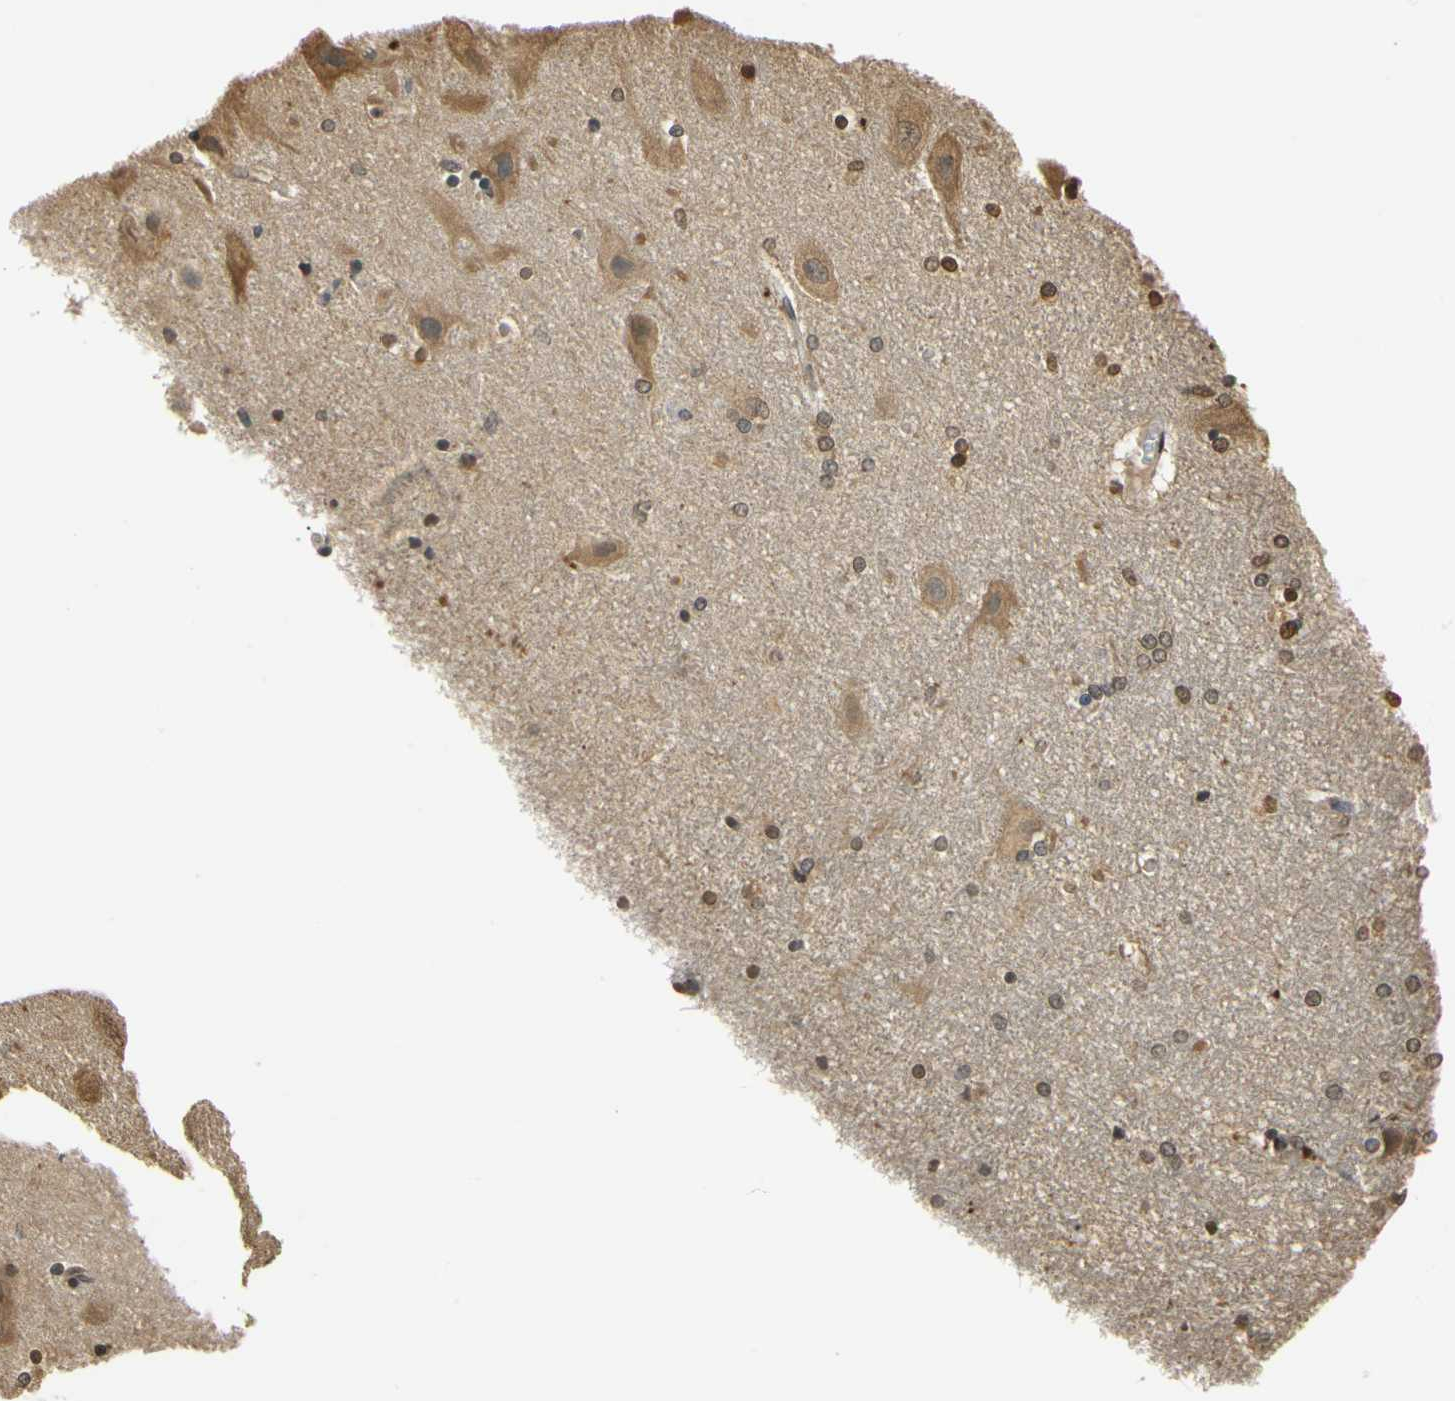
{"staining": {"intensity": "strong", "quantity": ">75%", "location": "nuclear"}, "tissue": "hippocampus", "cell_type": "Glial cells", "image_type": "normal", "snomed": [{"axis": "morphology", "description": "Normal tissue, NOS"}, {"axis": "topography", "description": "Hippocampus"}], "caption": "Immunohistochemistry (IHC) of benign hippocampus reveals high levels of strong nuclear staining in approximately >75% of glial cells.", "gene": "SOD1", "patient": {"sex": "female", "age": 54}}